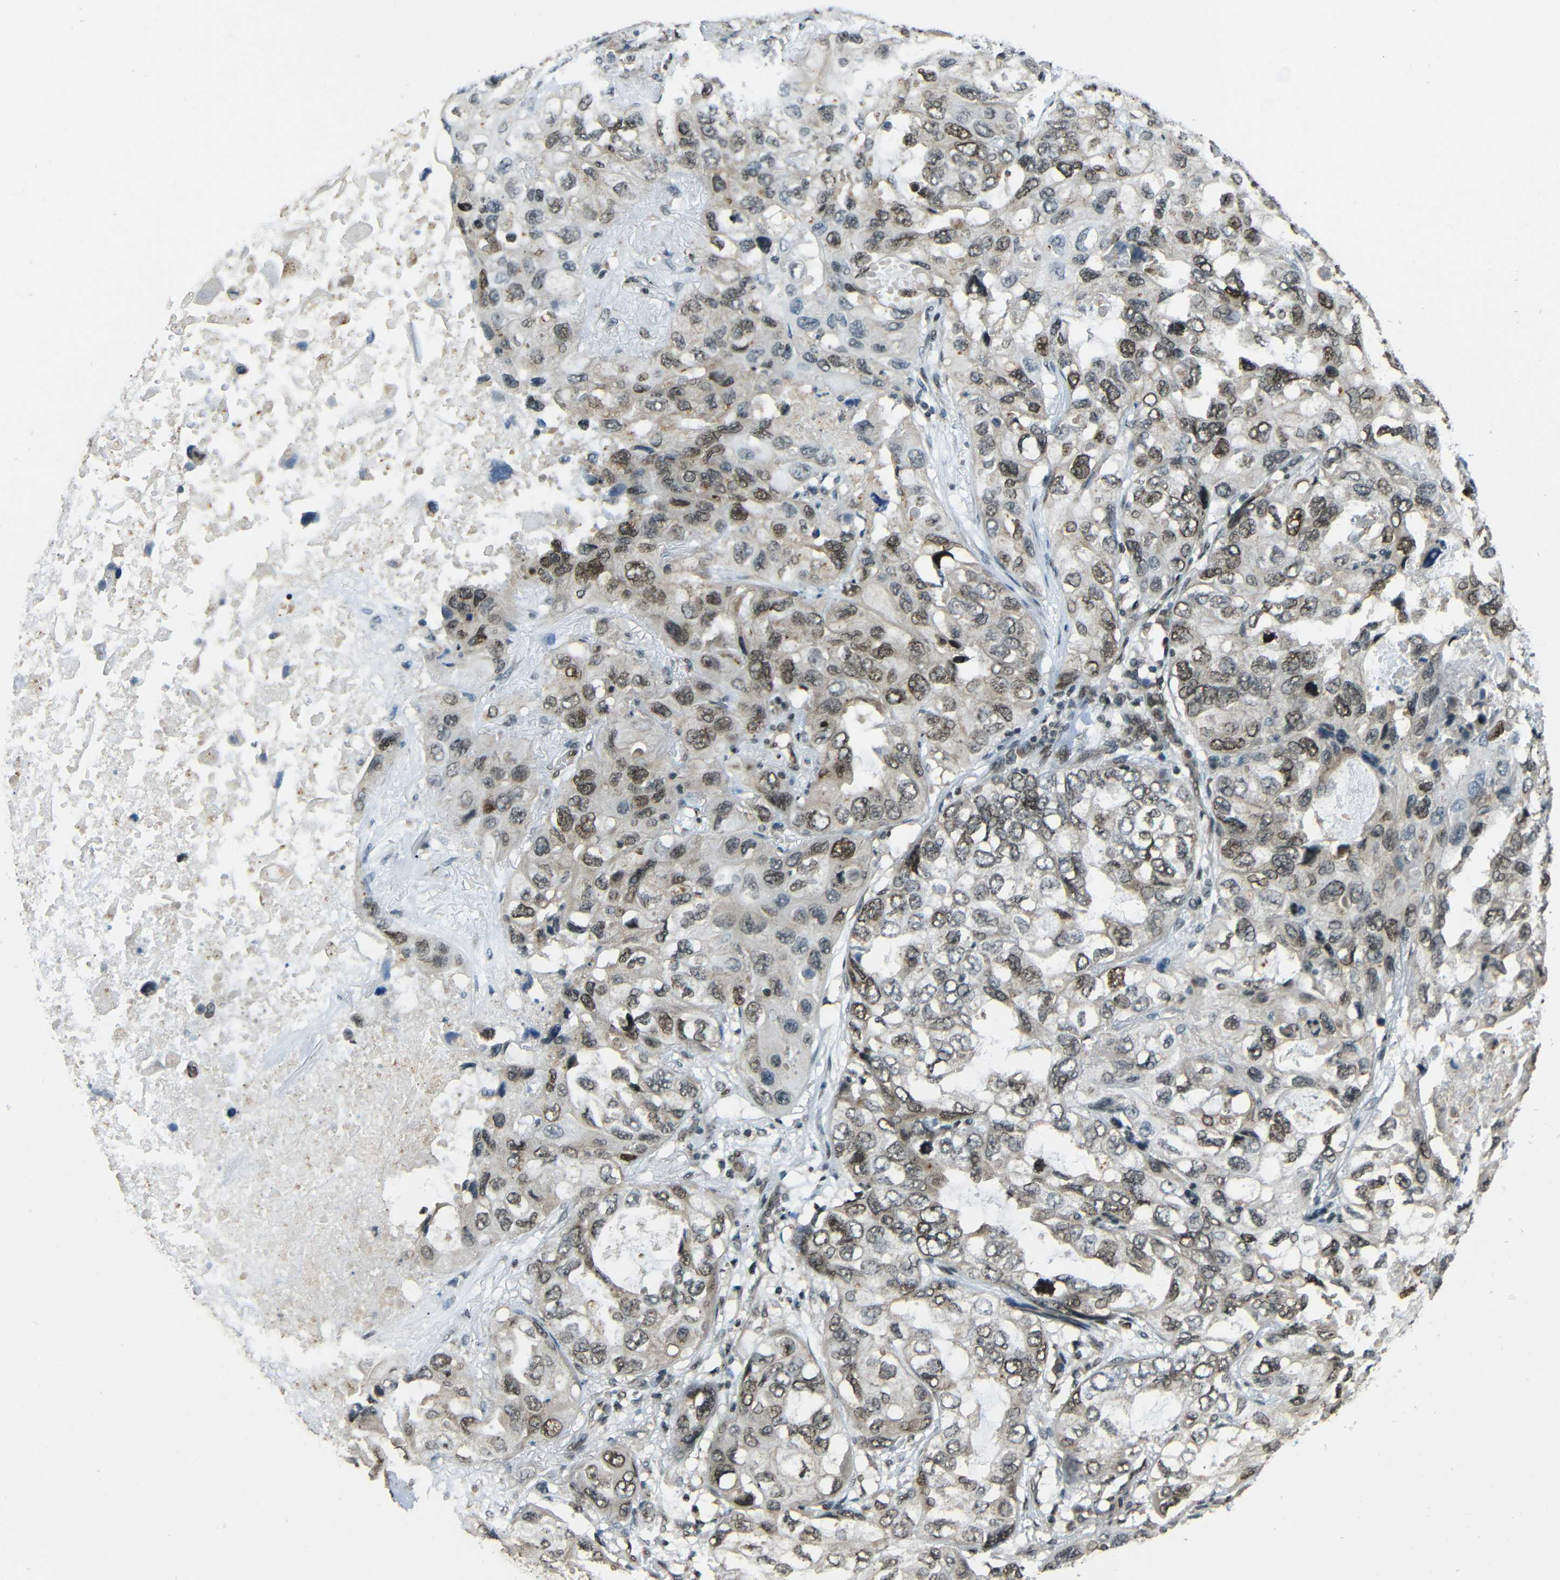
{"staining": {"intensity": "moderate", "quantity": "25%-75%", "location": "nuclear"}, "tissue": "lung cancer", "cell_type": "Tumor cells", "image_type": "cancer", "snomed": [{"axis": "morphology", "description": "Squamous cell carcinoma, NOS"}, {"axis": "topography", "description": "Lung"}], "caption": "IHC image of neoplastic tissue: lung cancer (squamous cell carcinoma) stained using immunohistochemistry displays medium levels of moderate protein expression localized specifically in the nuclear of tumor cells, appearing as a nuclear brown color.", "gene": "PSIP1", "patient": {"sex": "female", "age": 73}}